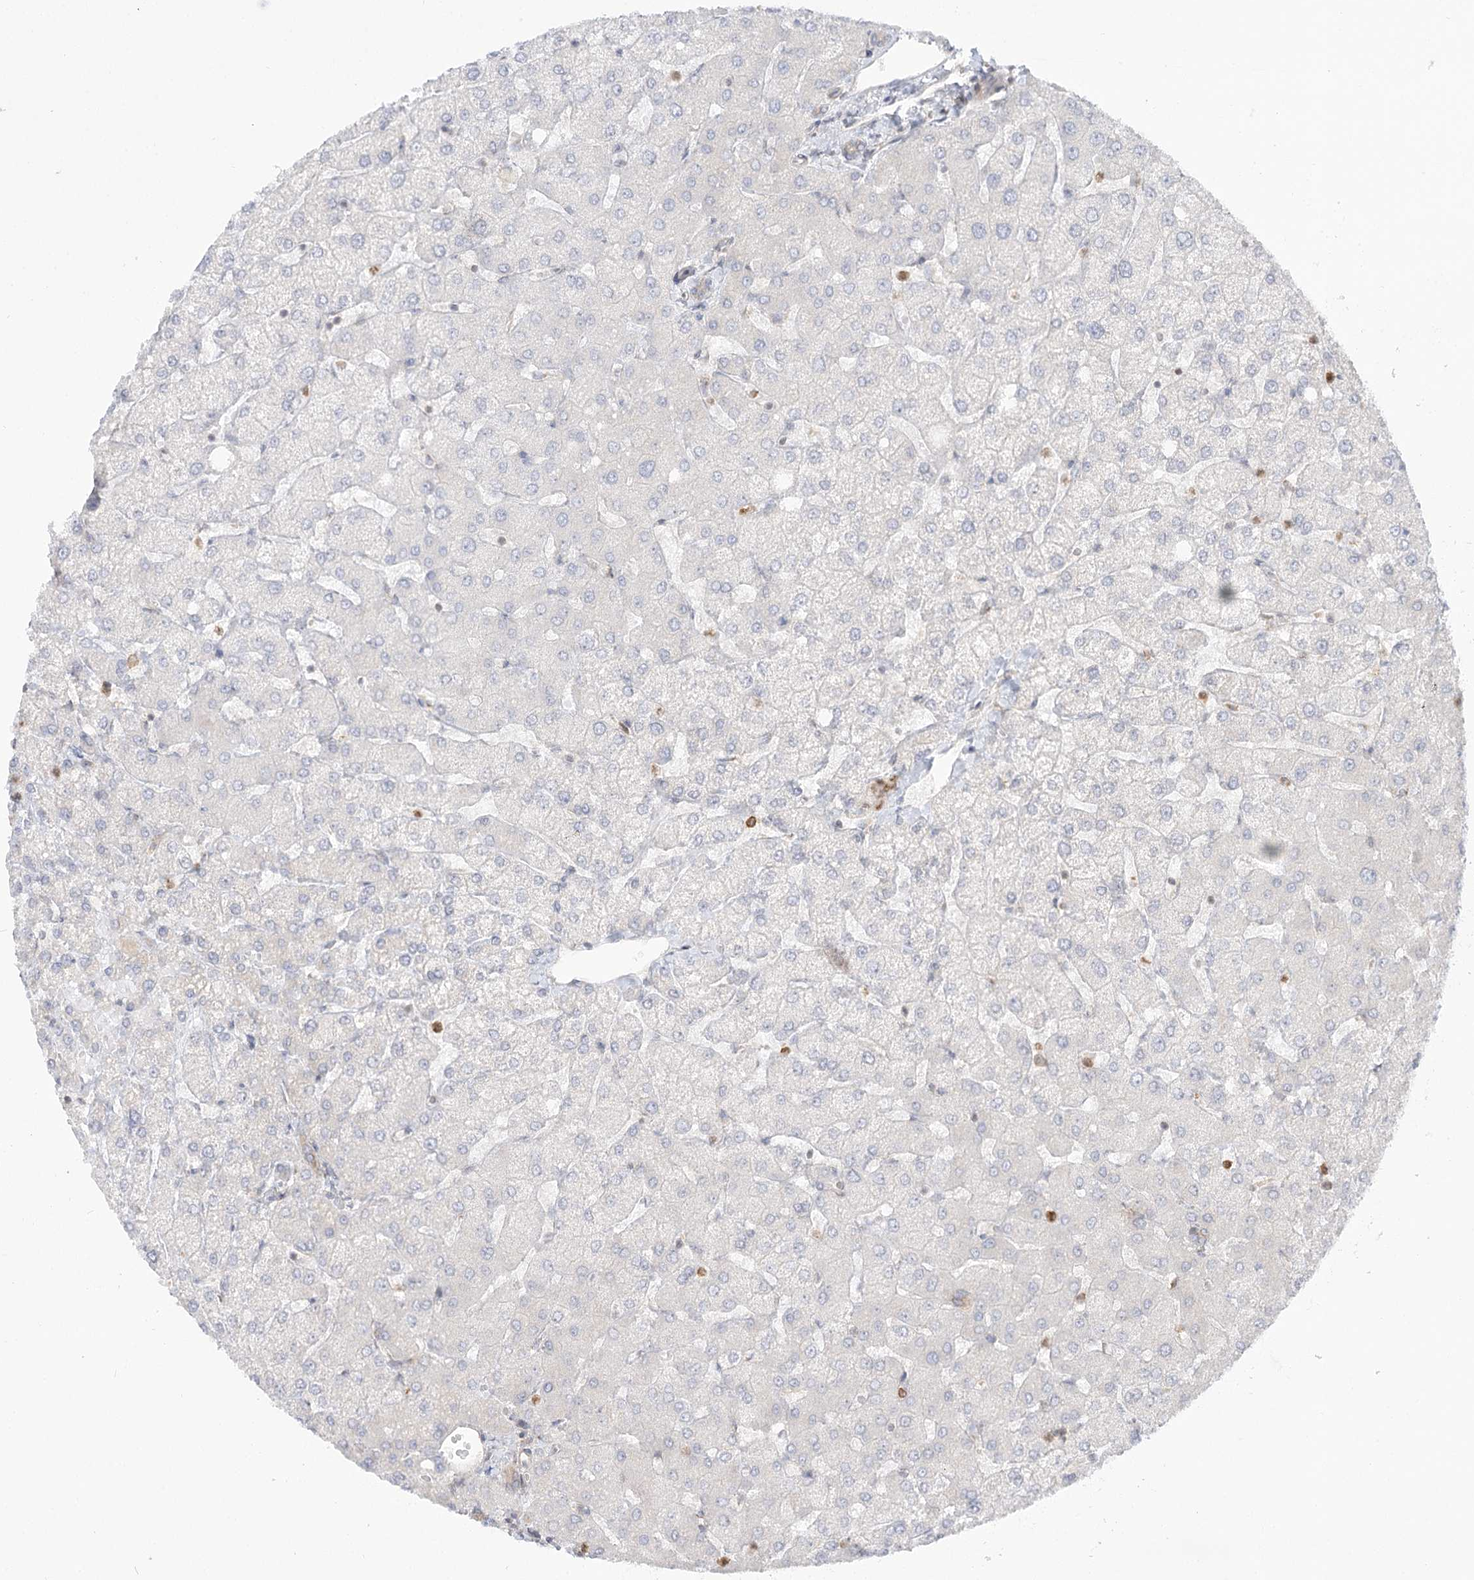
{"staining": {"intensity": "negative", "quantity": "none", "location": "none"}, "tissue": "liver", "cell_type": "Cholangiocytes", "image_type": "normal", "snomed": [{"axis": "morphology", "description": "Normal tissue, NOS"}, {"axis": "topography", "description": "Liver"}], "caption": "A micrograph of liver stained for a protein exhibits no brown staining in cholangiocytes.", "gene": "MTMR3", "patient": {"sex": "female", "age": 54}}